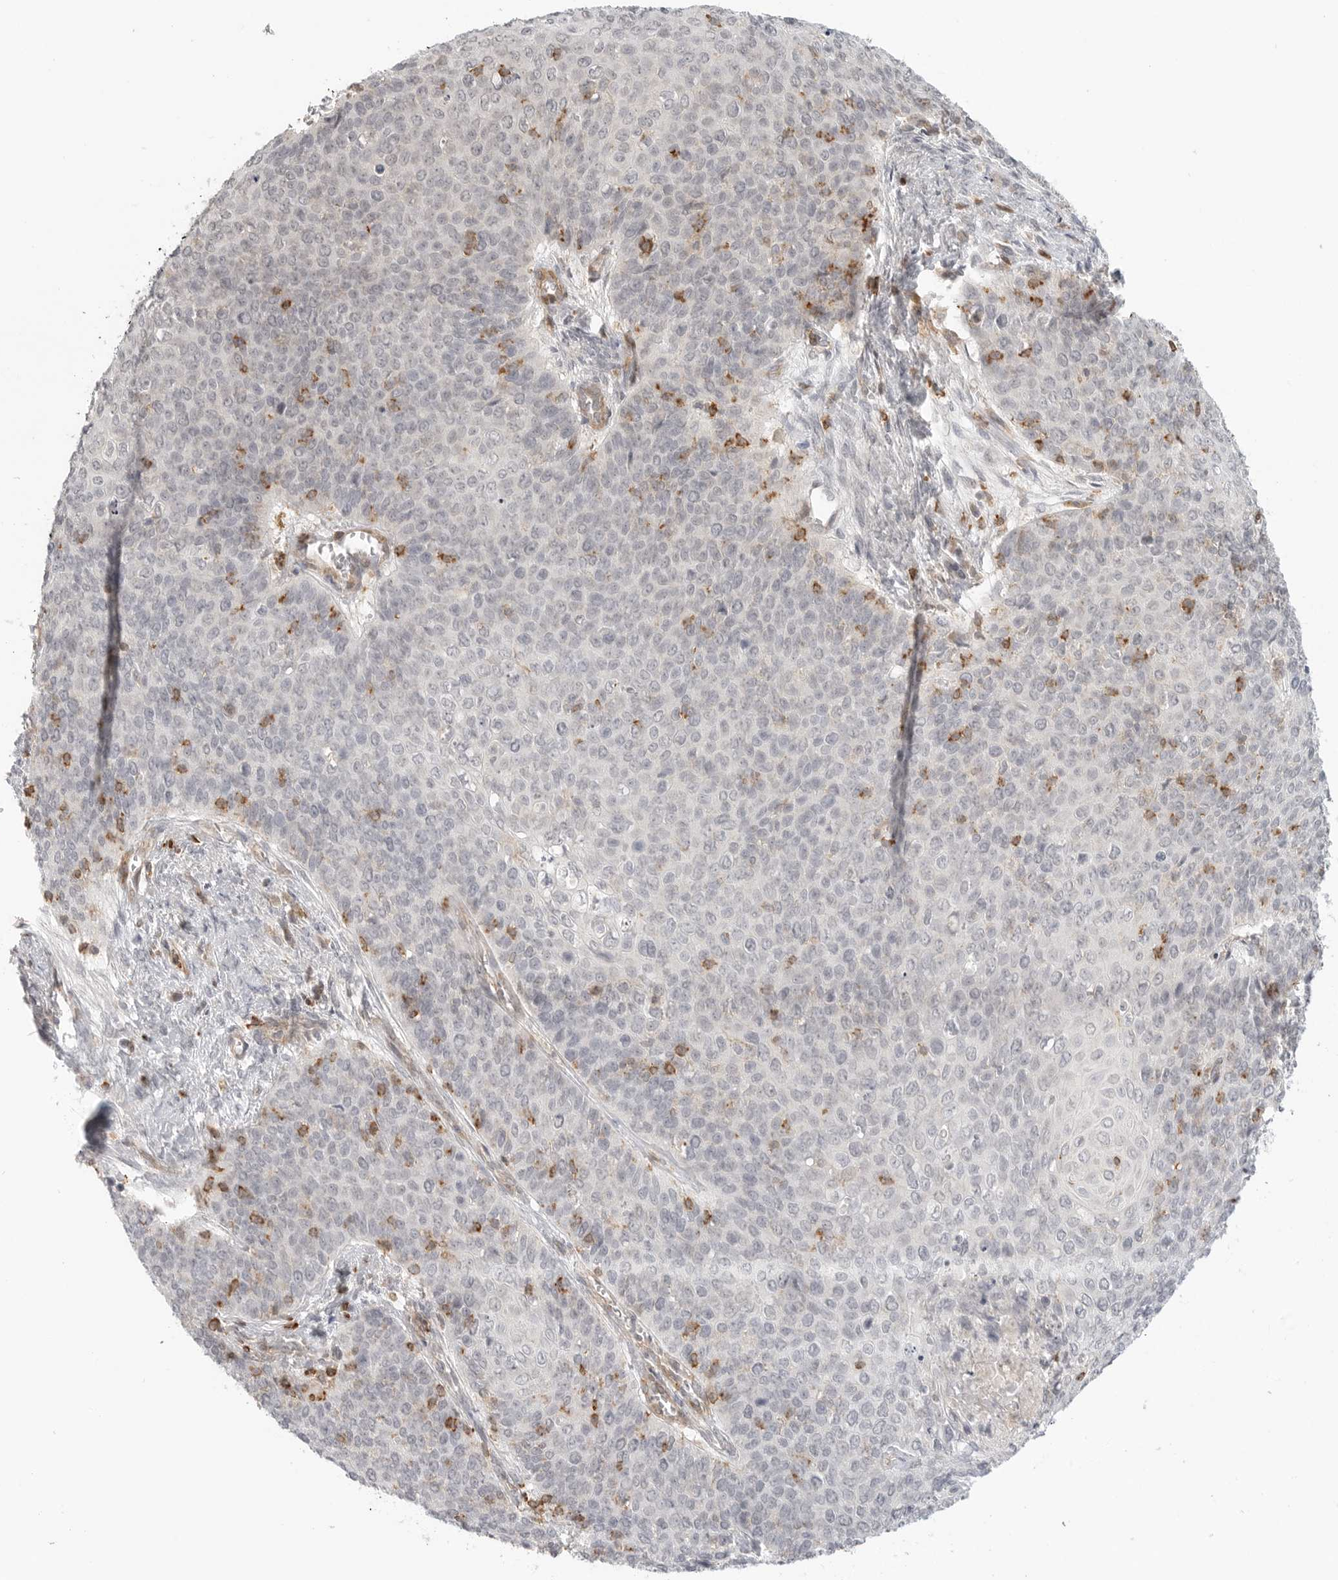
{"staining": {"intensity": "negative", "quantity": "none", "location": "none"}, "tissue": "cervical cancer", "cell_type": "Tumor cells", "image_type": "cancer", "snomed": [{"axis": "morphology", "description": "Squamous cell carcinoma, NOS"}, {"axis": "topography", "description": "Cervix"}], "caption": "Protein analysis of squamous cell carcinoma (cervical) shows no significant staining in tumor cells. (DAB immunohistochemistry, high magnification).", "gene": "SH3KBP1", "patient": {"sex": "female", "age": 39}}